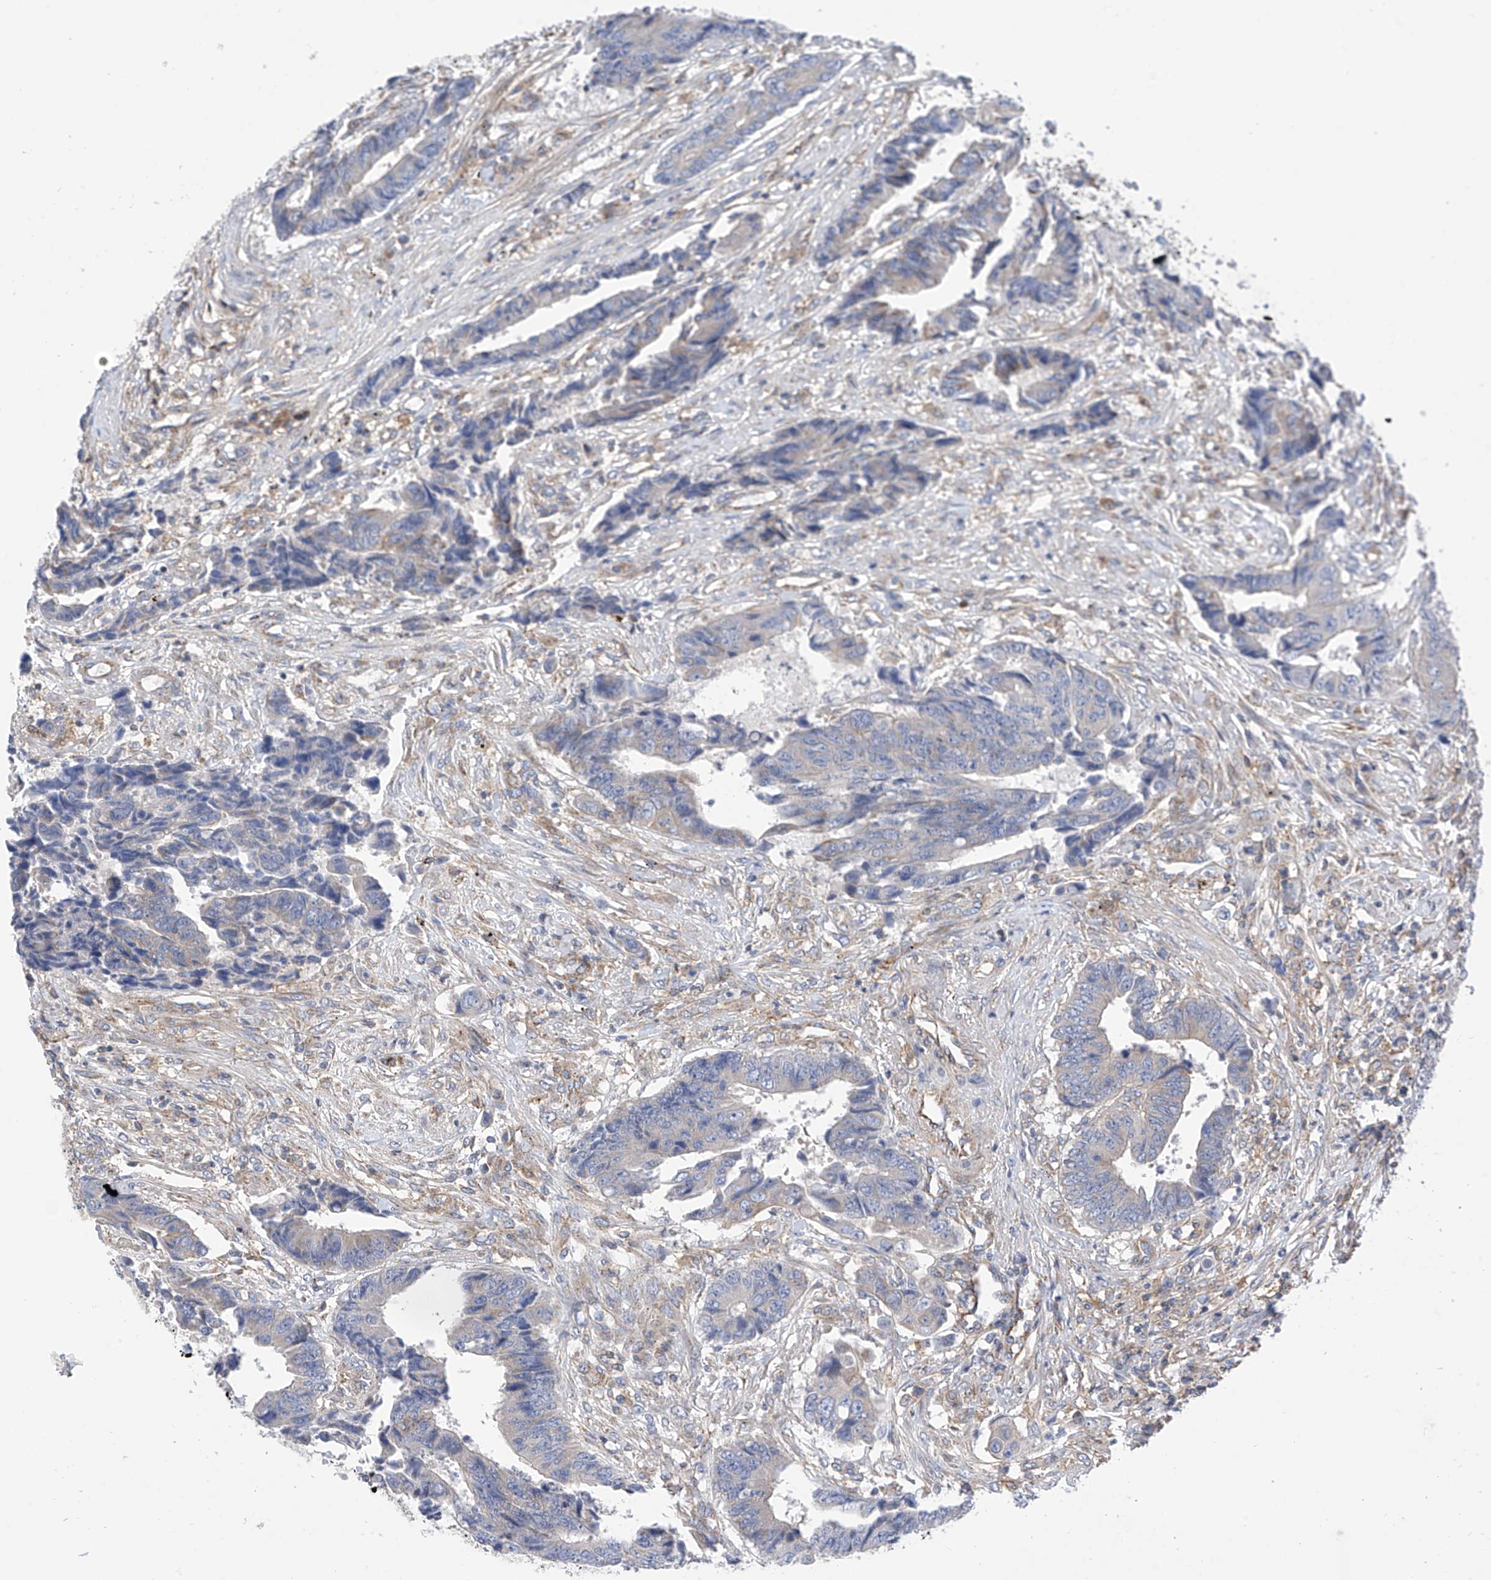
{"staining": {"intensity": "negative", "quantity": "none", "location": "none"}, "tissue": "colorectal cancer", "cell_type": "Tumor cells", "image_type": "cancer", "snomed": [{"axis": "morphology", "description": "Adenocarcinoma, NOS"}, {"axis": "topography", "description": "Rectum"}], "caption": "Tumor cells show no significant staining in colorectal adenocarcinoma. (DAB (3,3'-diaminobenzidine) immunohistochemistry (IHC) with hematoxylin counter stain).", "gene": "P2RX7", "patient": {"sex": "male", "age": 84}}